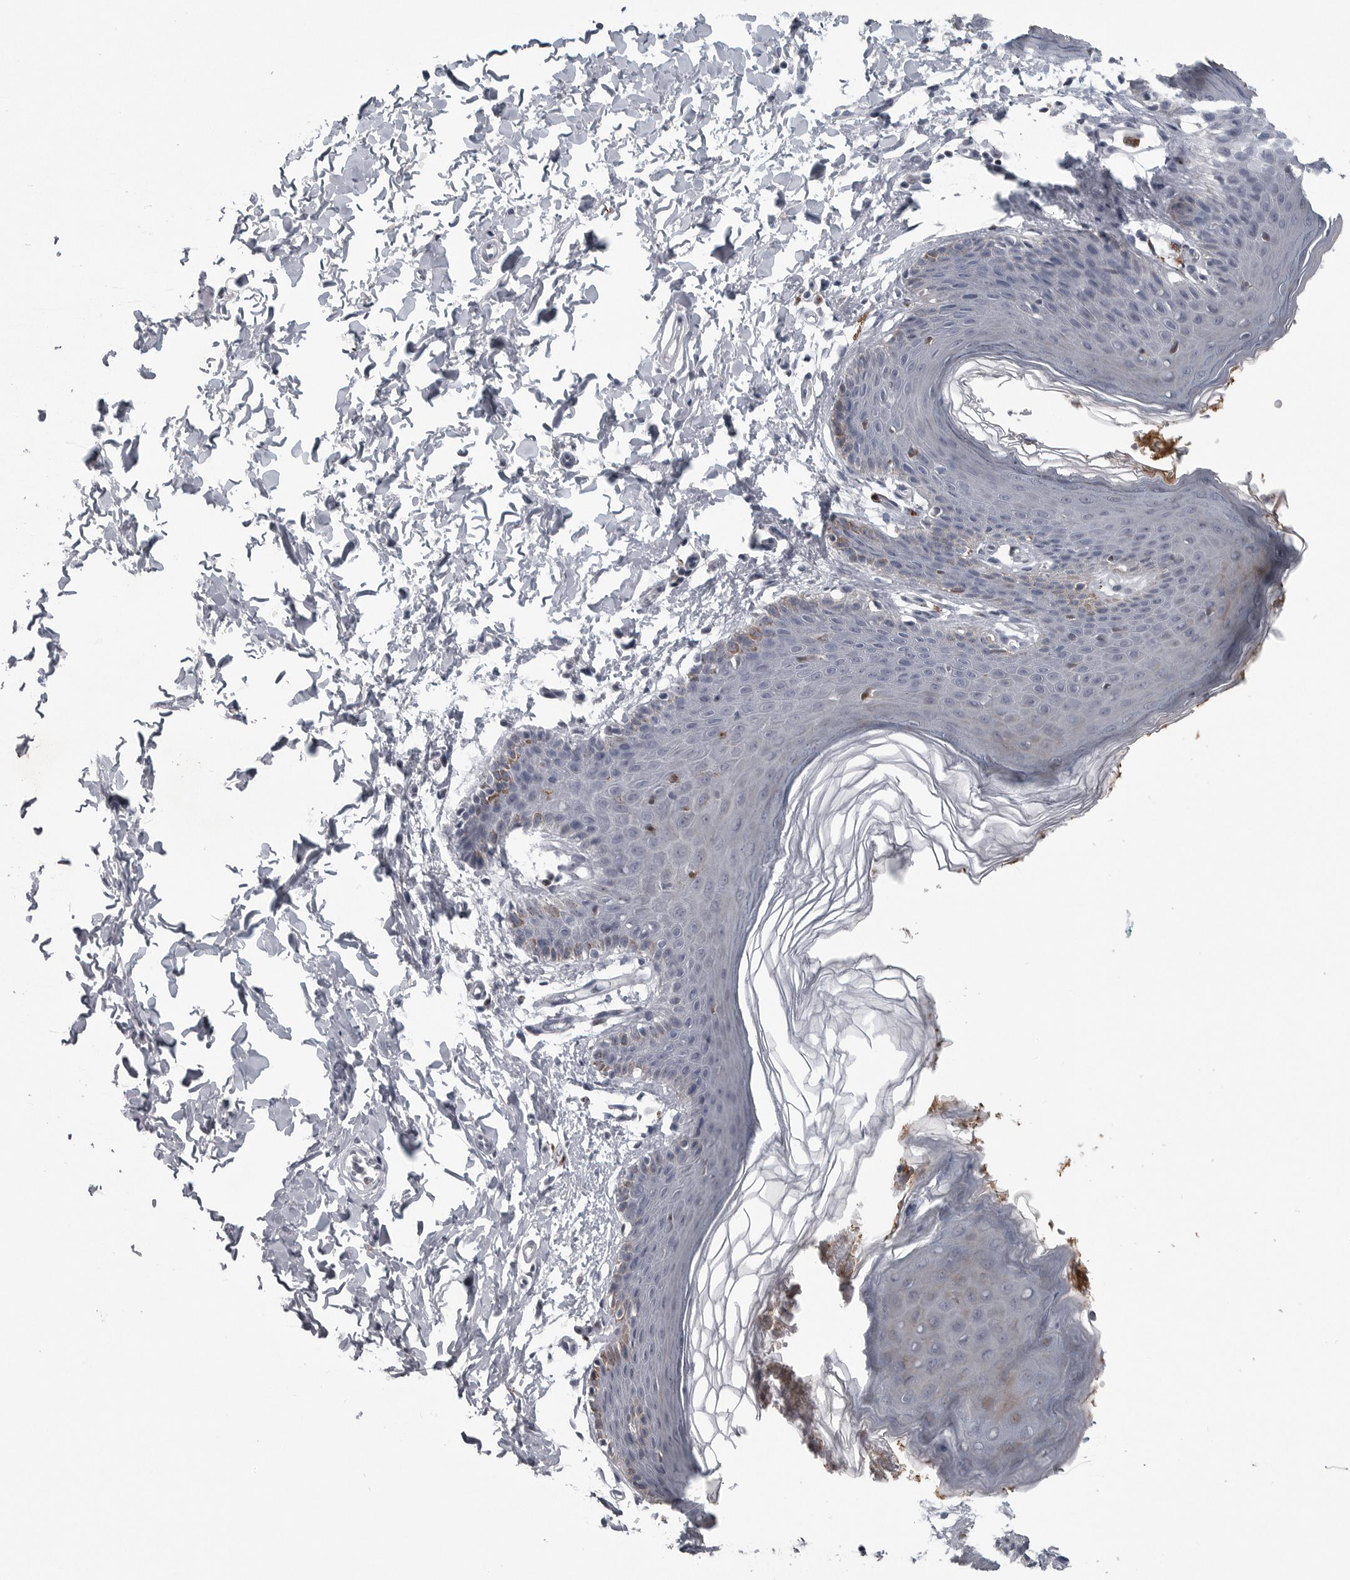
{"staining": {"intensity": "moderate", "quantity": "<25%", "location": "cytoplasmic/membranous"}, "tissue": "skin", "cell_type": "Epidermal cells", "image_type": "normal", "snomed": [{"axis": "morphology", "description": "Normal tissue, NOS"}, {"axis": "topography", "description": "Vulva"}], "caption": "The histopathology image exhibits immunohistochemical staining of unremarkable skin. There is moderate cytoplasmic/membranous staining is identified in about <25% of epidermal cells. The staining was performed using DAB to visualize the protein expression in brown, while the nuclei were stained in blue with hematoxylin (Magnification: 20x).", "gene": "LYSMD1", "patient": {"sex": "female", "age": 66}}